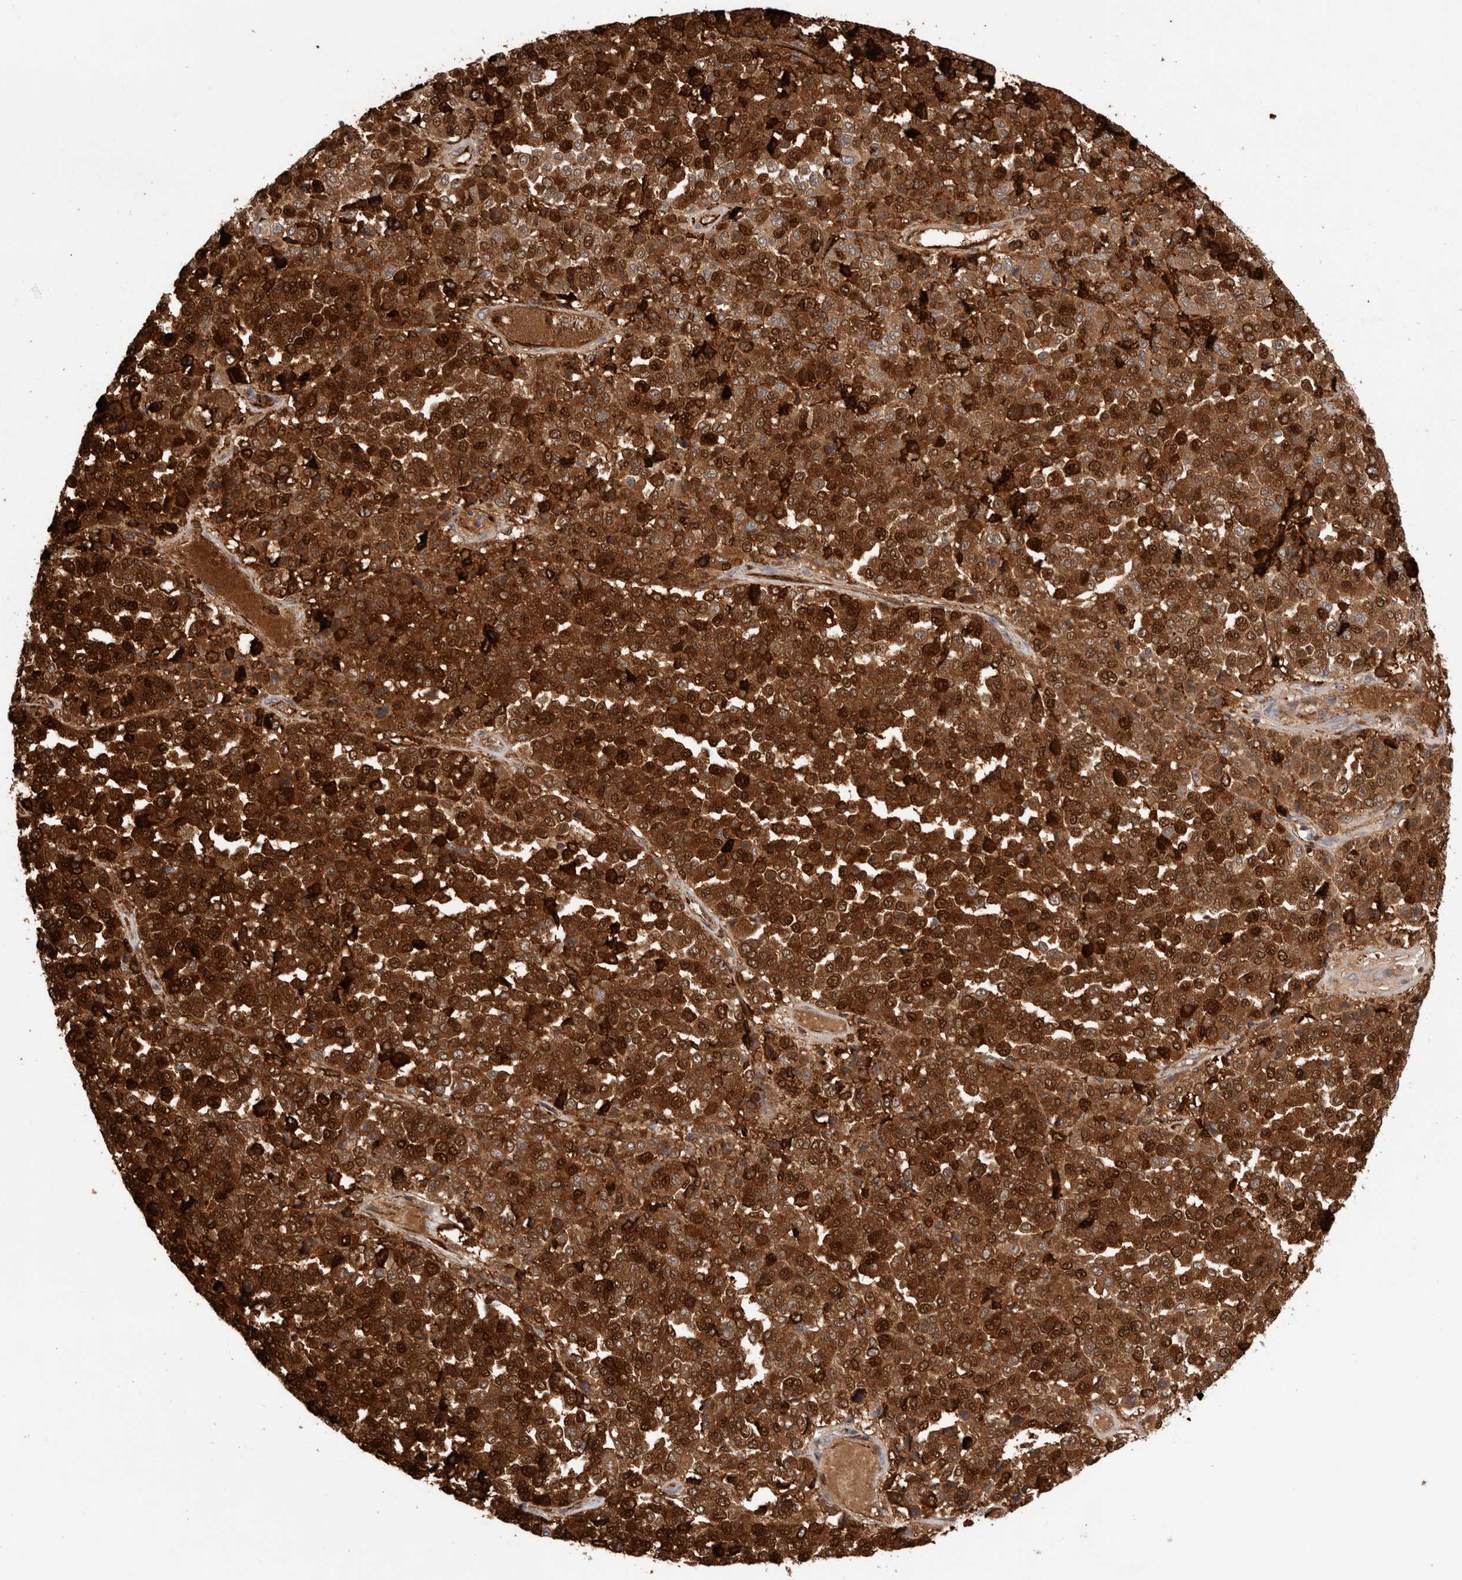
{"staining": {"intensity": "strong", "quantity": ">75%", "location": "cytoplasmic/membranous,nuclear"}, "tissue": "melanoma", "cell_type": "Tumor cells", "image_type": "cancer", "snomed": [{"axis": "morphology", "description": "Malignant melanoma, Metastatic site"}, {"axis": "topography", "description": "Pancreas"}], "caption": "Immunohistochemistry (IHC) micrograph of human melanoma stained for a protein (brown), which displays high levels of strong cytoplasmic/membranous and nuclear staining in approximately >75% of tumor cells.", "gene": "CCDC88B", "patient": {"sex": "female", "age": 30}}